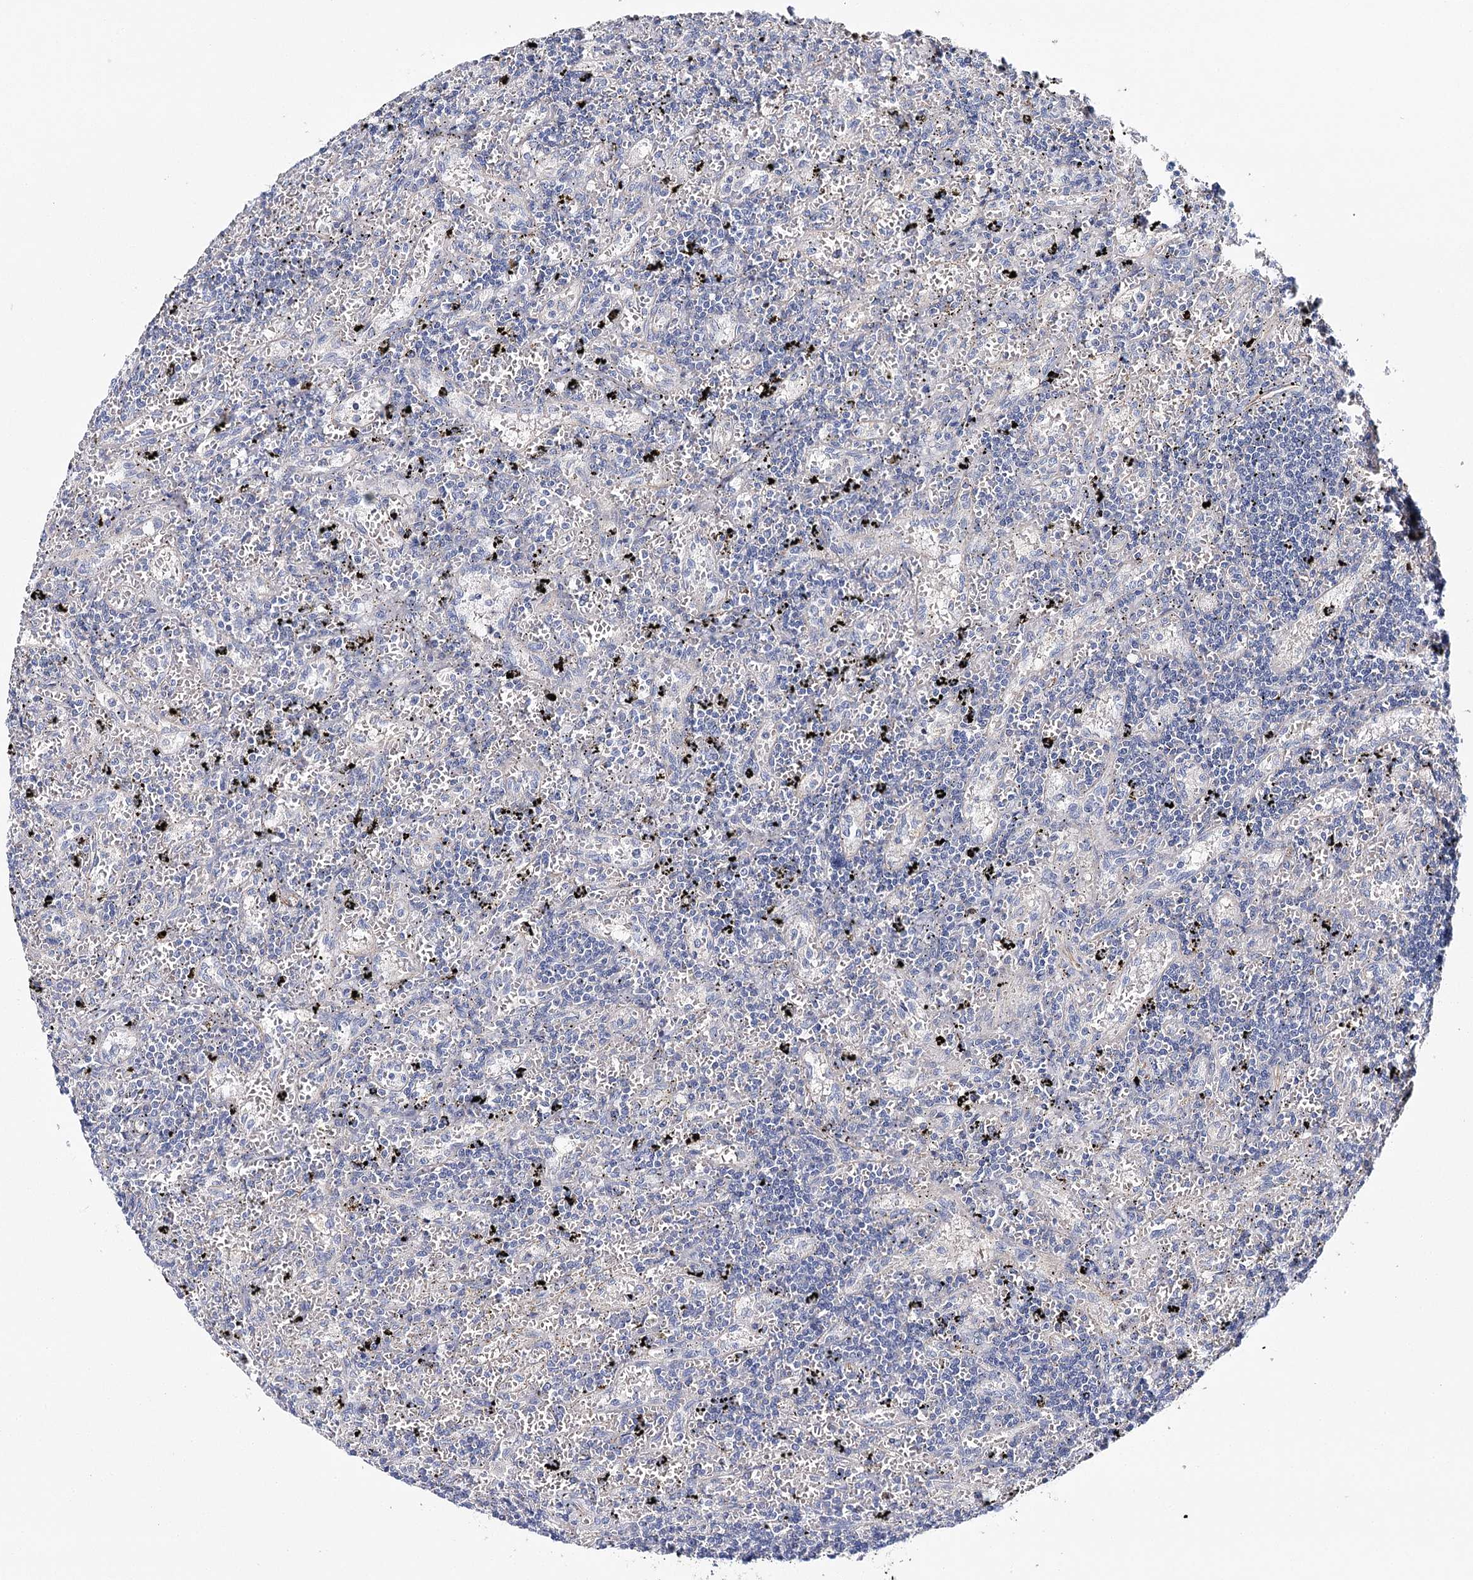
{"staining": {"intensity": "negative", "quantity": "none", "location": "none"}, "tissue": "lymphoma", "cell_type": "Tumor cells", "image_type": "cancer", "snomed": [{"axis": "morphology", "description": "Malignant lymphoma, non-Hodgkin's type, Low grade"}, {"axis": "topography", "description": "Spleen"}], "caption": "Tumor cells are negative for brown protein staining in lymphoma.", "gene": "EPYC", "patient": {"sex": "male", "age": 76}}